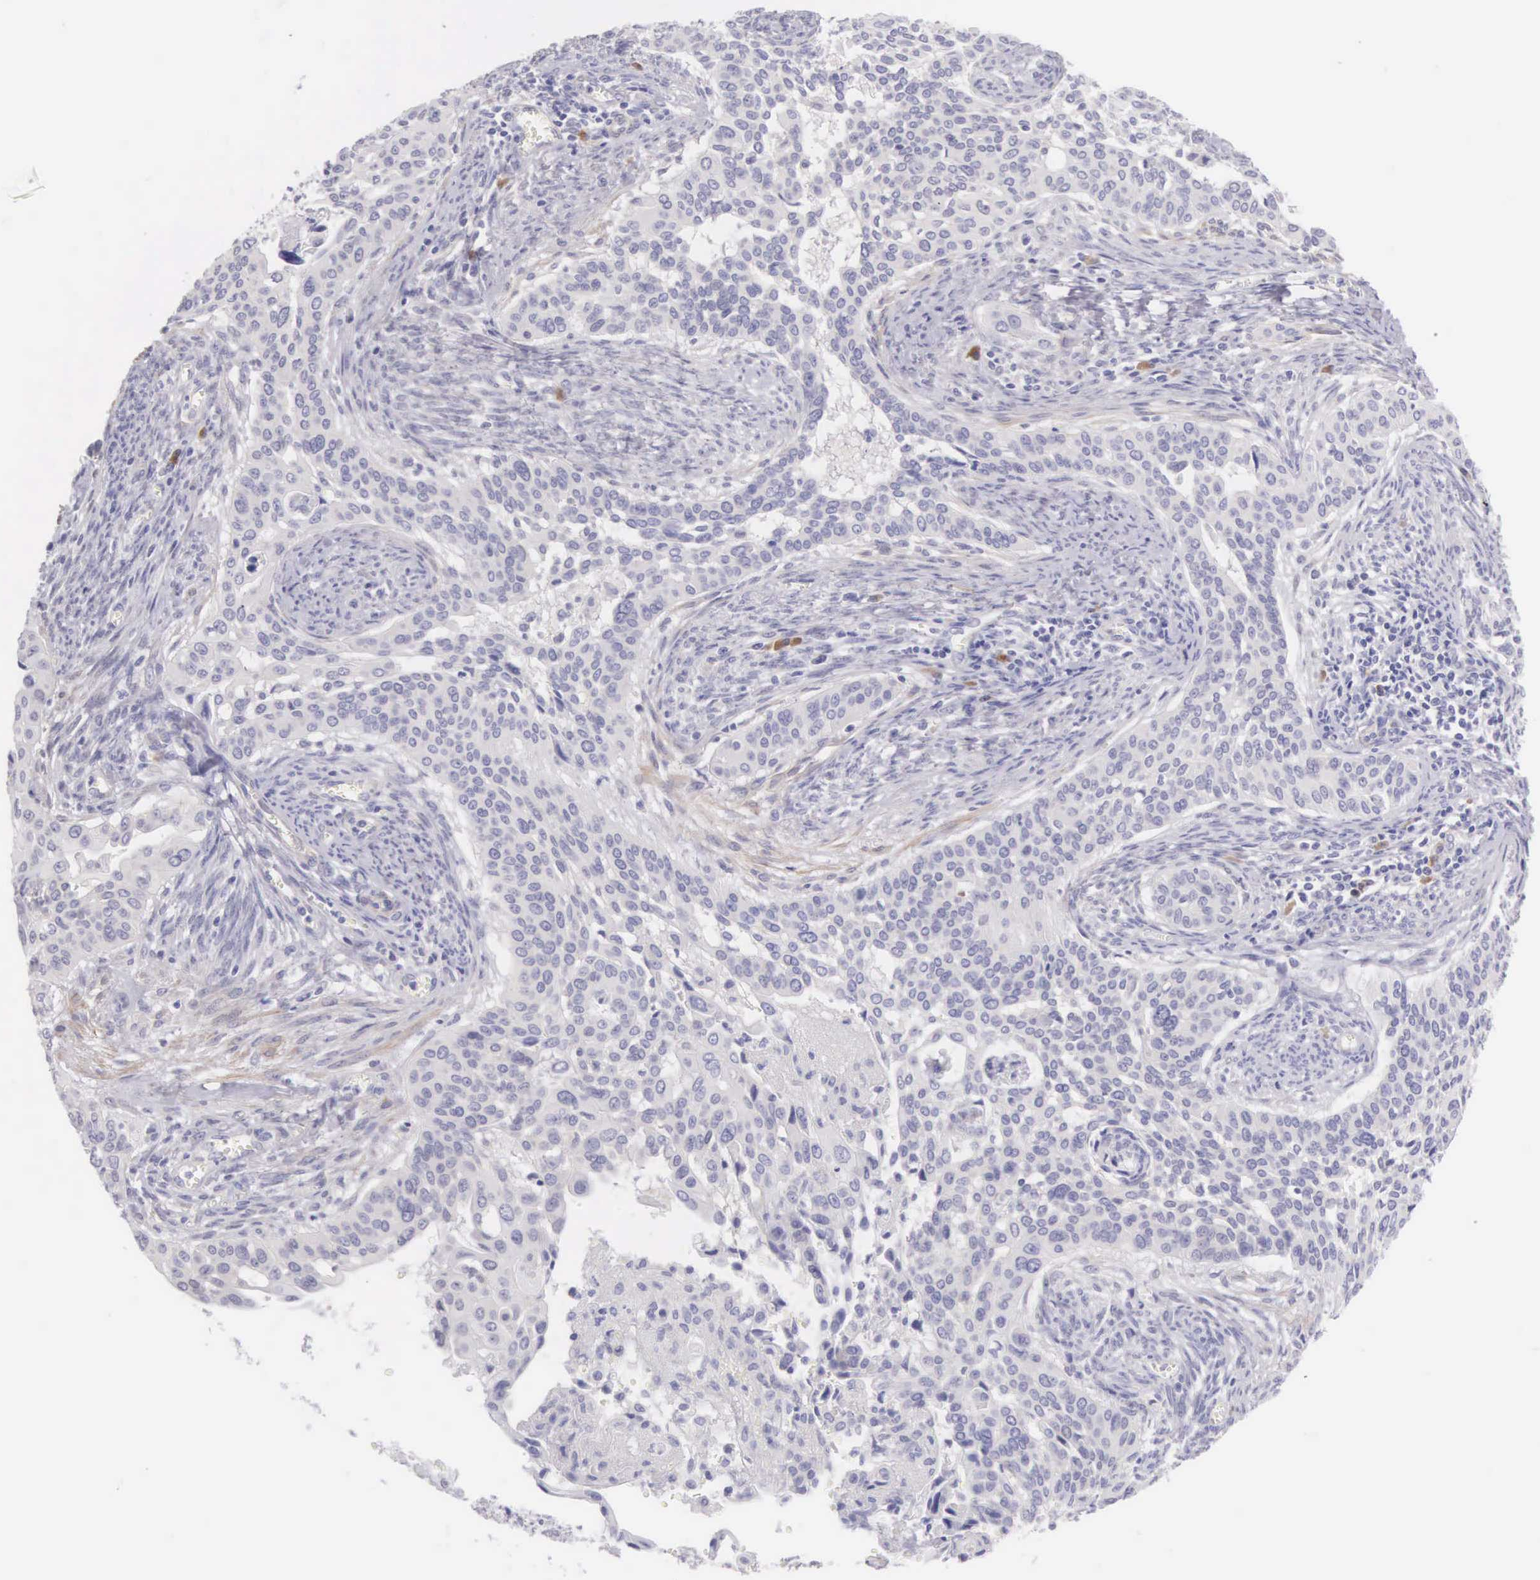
{"staining": {"intensity": "weak", "quantity": "<25%", "location": "cytoplasmic/membranous"}, "tissue": "cervical cancer", "cell_type": "Tumor cells", "image_type": "cancer", "snomed": [{"axis": "morphology", "description": "Squamous cell carcinoma, NOS"}, {"axis": "topography", "description": "Cervix"}], "caption": "The image reveals no staining of tumor cells in squamous cell carcinoma (cervical). (DAB (3,3'-diaminobenzidine) immunohistochemistry visualized using brightfield microscopy, high magnification).", "gene": "ARFGAP3", "patient": {"sex": "female", "age": 34}}